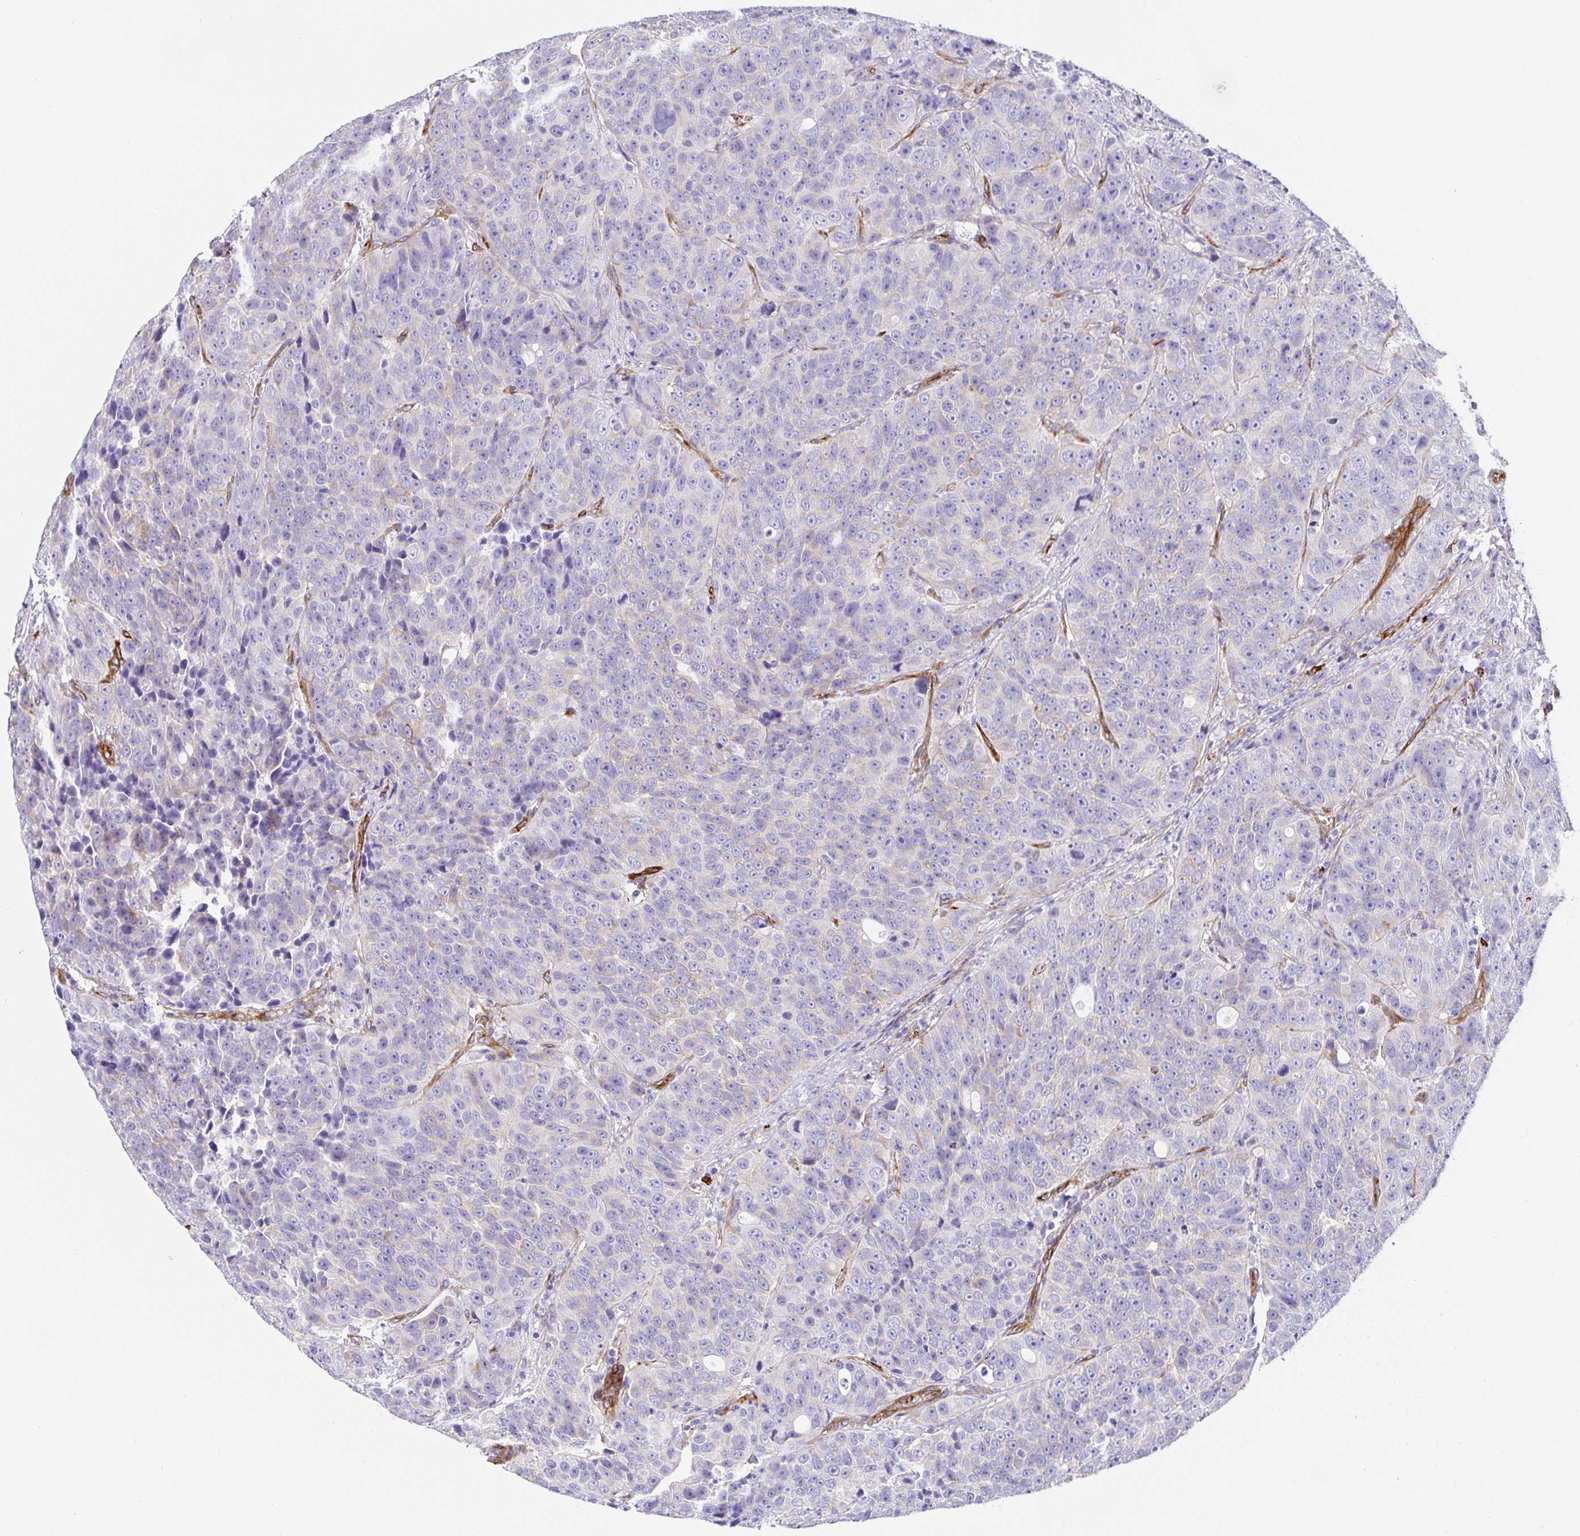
{"staining": {"intensity": "negative", "quantity": "none", "location": "none"}, "tissue": "urothelial cancer", "cell_type": "Tumor cells", "image_type": "cancer", "snomed": [{"axis": "morphology", "description": "Urothelial carcinoma, NOS"}, {"axis": "topography", "description": "Urinary bladder"}], "caption": "A high-resolution micrograph shows immunohistochemistry staining of transitional cell carcinoma, which shows no significant staining in tumor cells. Nuclei are stained in blue.", "gene": "DOCK1", "patient": {"sex": "male", "age": 52}}